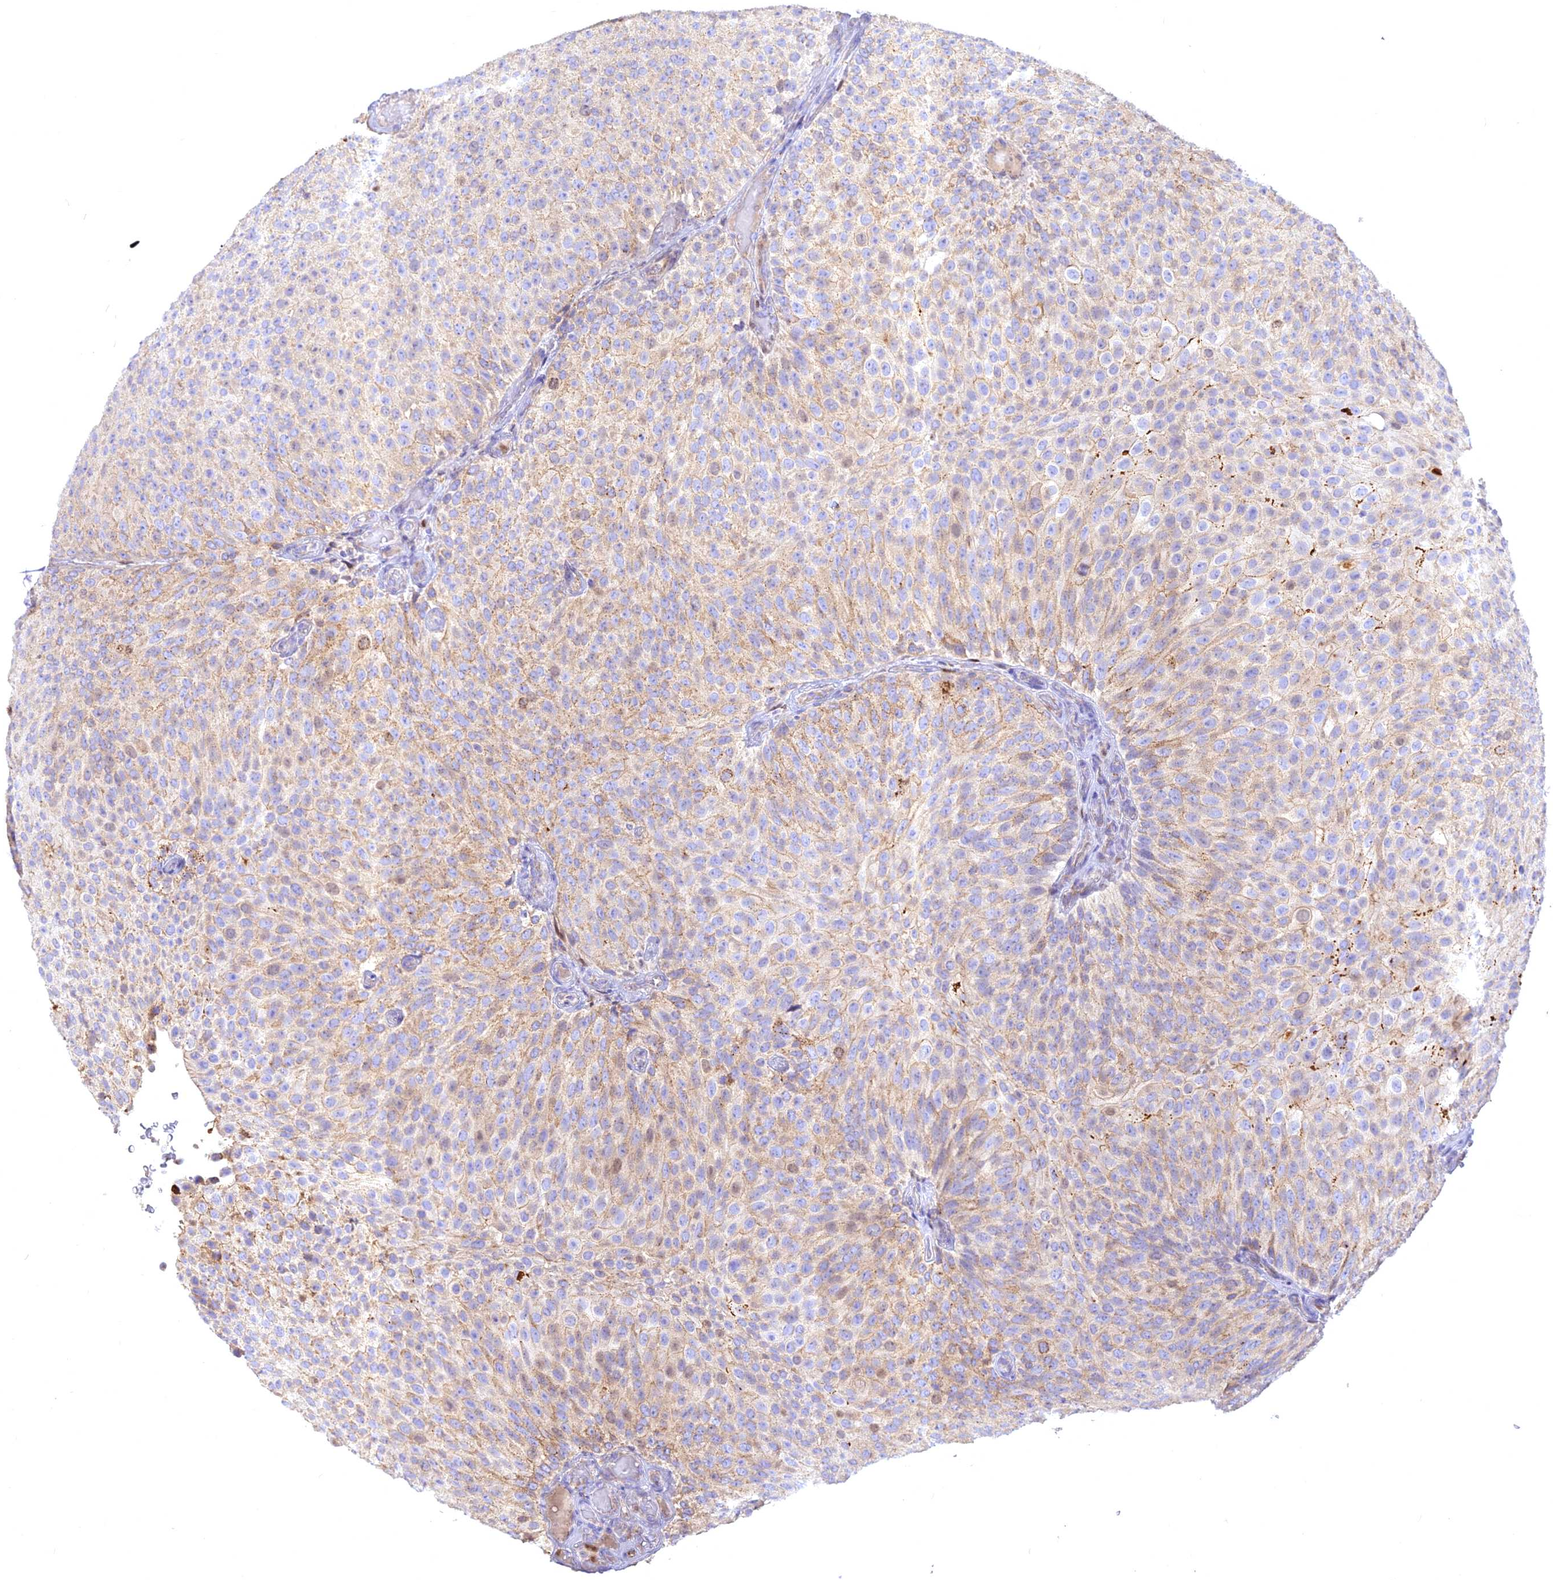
{"staining": {"intensity": "moderate", "quantity": "<25%", "location": "cytoplasmic/membranous"}, "tissue": "urothelial cancer", "cell_type": "Tumor cells", "image_type": "cancer", "snomed": [{"axis": "morphology", "description": "Urothelial carcinoma, Low grade"}, {"axis": "topography", "description": "Urinary bladder"}], "caption": "Brown immunohistochemical staining in urothelial cancer reveals moderate cytoplasmic/membranous positivity in about <25% of tumor cells.", "gene": "CENPV", "patient": {"sex": "male", "age": 78}}